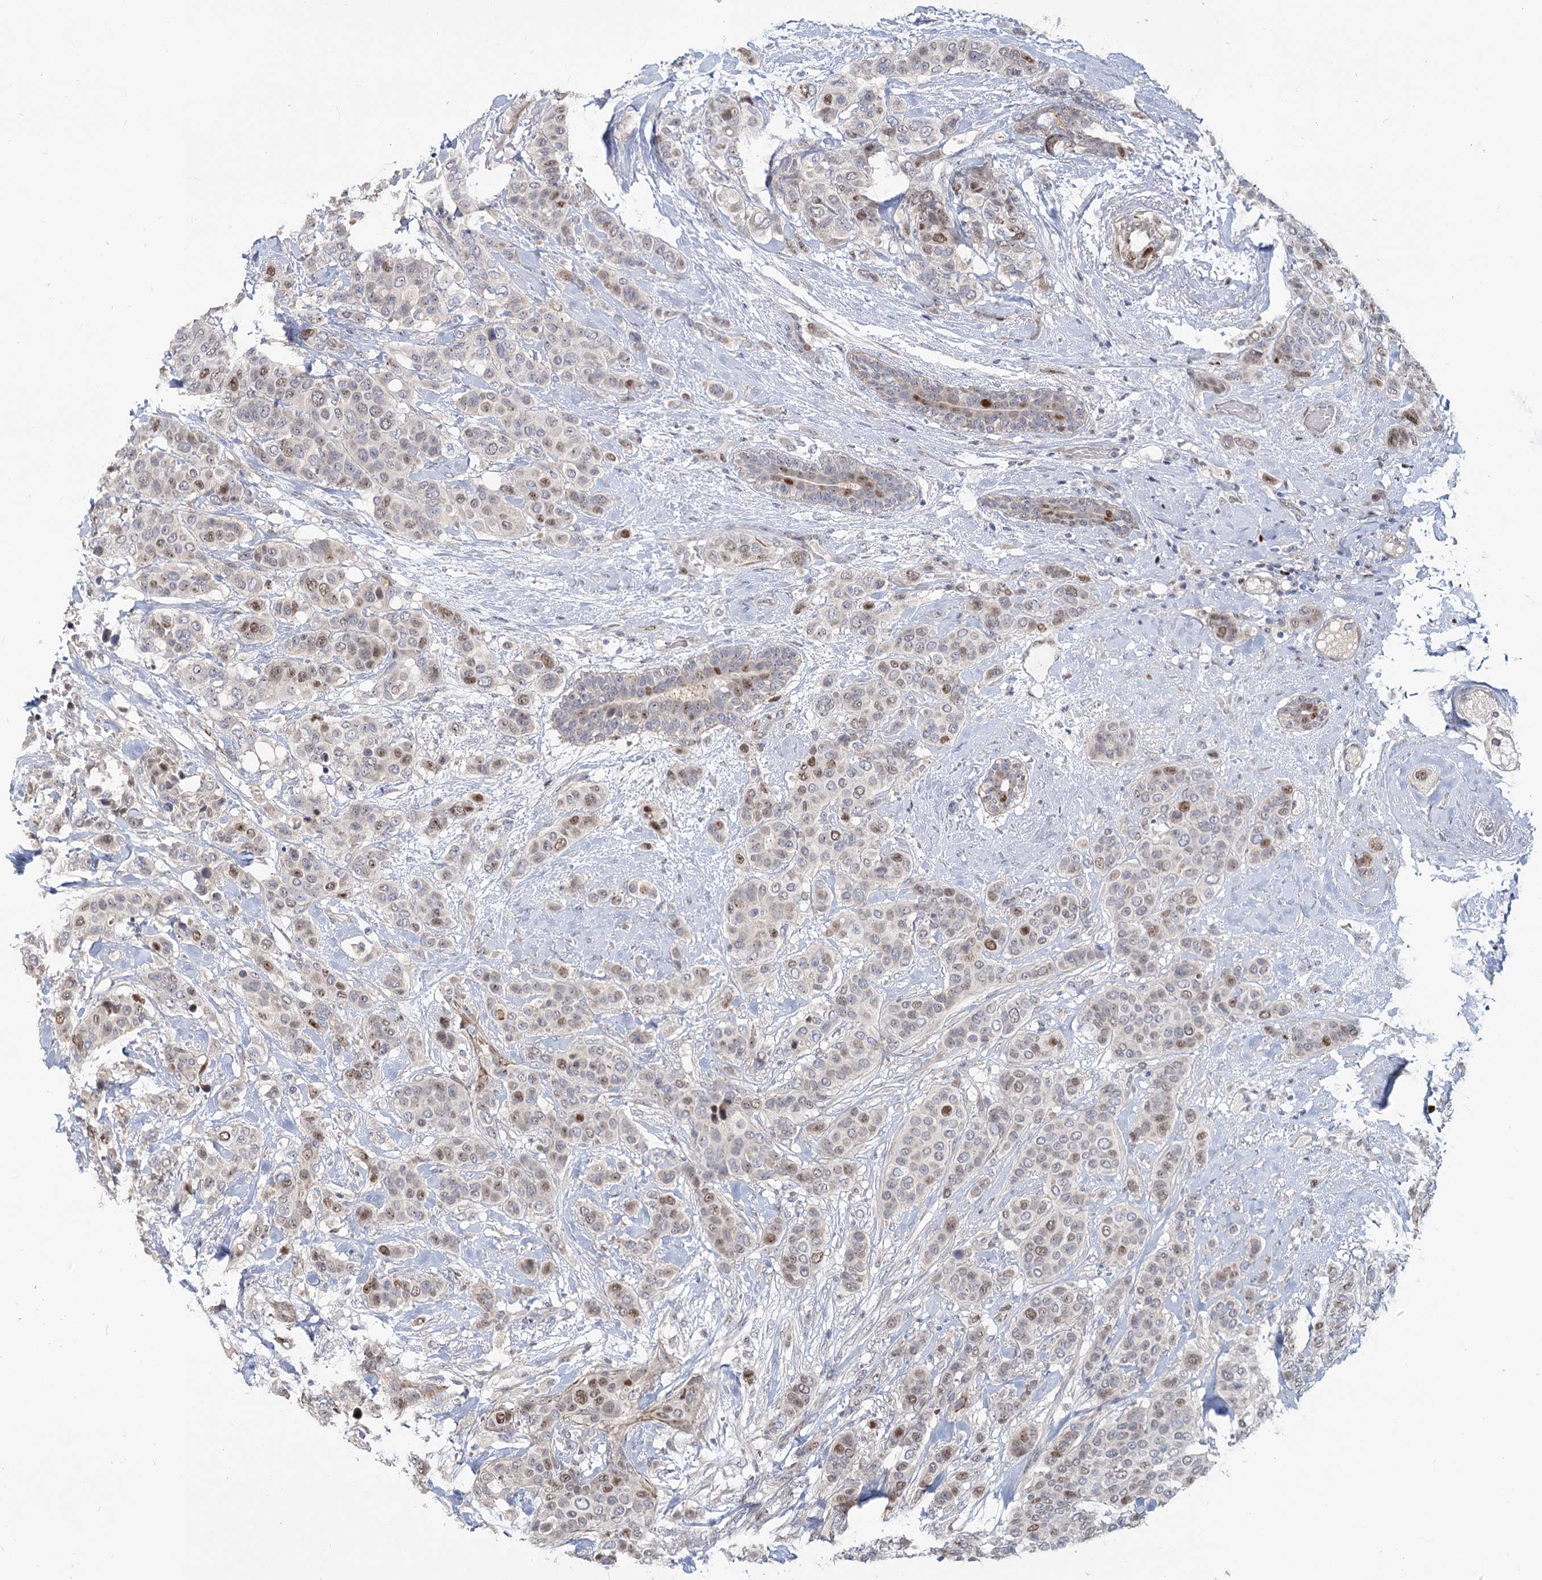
{"staining": {"intensity": "moderate", "quantity": "<25%", "location": "nuclear"}, "tissue": "breast cancer", "cell_type": "Tumor cells", "image_type": "cancer", "snomed": [{"axis": "morphology", "description": "Lobular carcinoma"}, {"axis": "topography", "description": "Breast"}], "caption": "DAB immunohistochemical staining of breast cancer shows moderate nuclear protein expression in approximately <25% of tumor cells.", "gene": "PIK3C2A", "patient": {"sex": "female", "age": 51}}